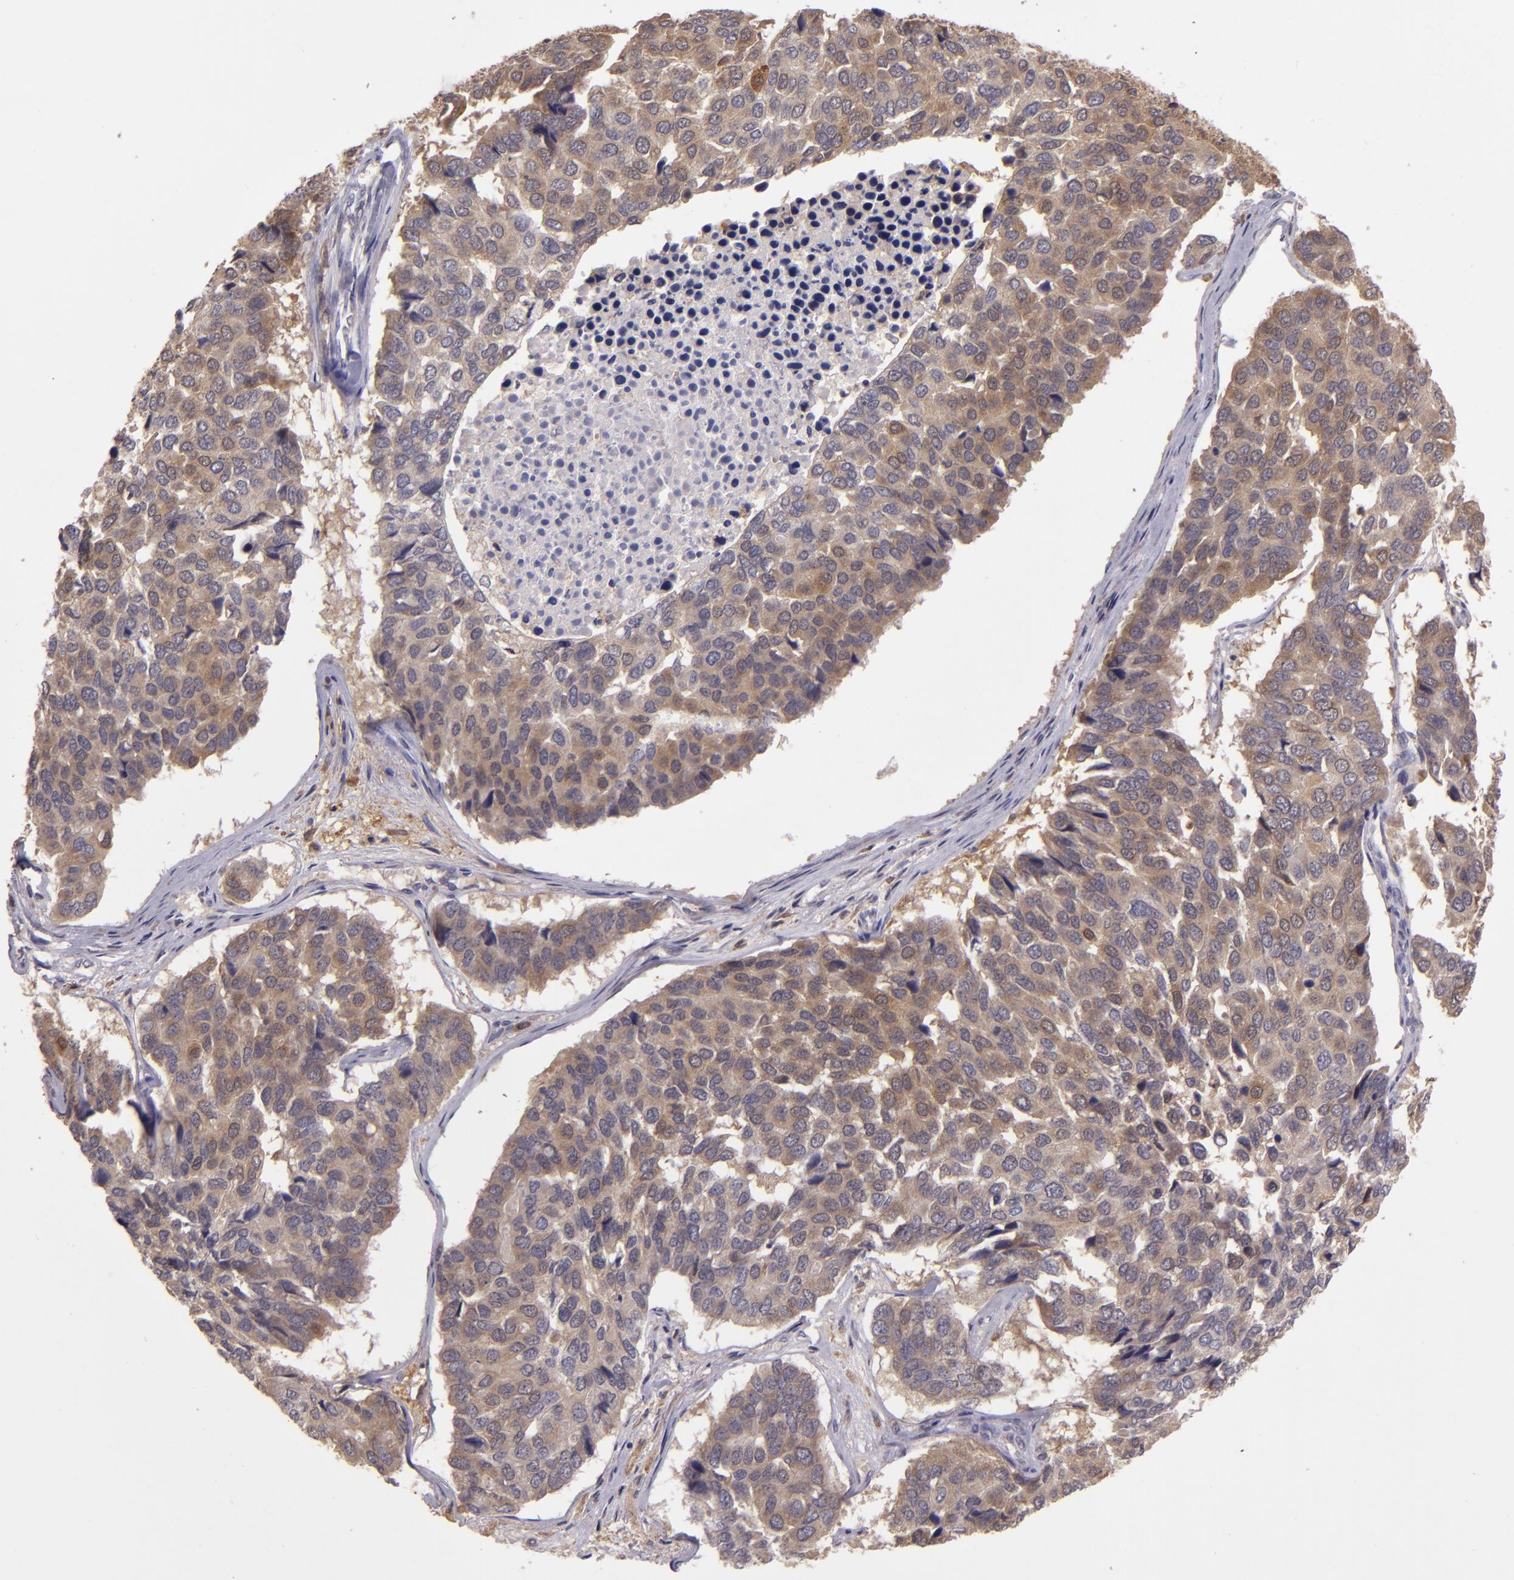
{"staining": {"intensity": "moderate", "quantity": ">75%", "location": "cytoplasmic/membranous"}, "tissue": "pancreatic cancer", "cell_type": "Tumor cells", "image_type": "cancer", "snomed": [{"axis": "morphology", "description": "Adenocarcinoma, NOS"}, {"axis": "topography", "description": "Pancreas"}], "caption": "Moderate cytoplasmic/membranous staining for a protein is appreciated in approximately >75% of tumor cells of pancreatic adenocarcinoma using immunohistochemistry (IHC).", "gene": "FHIT", "patient": {"sex": "male", "age": 50}}